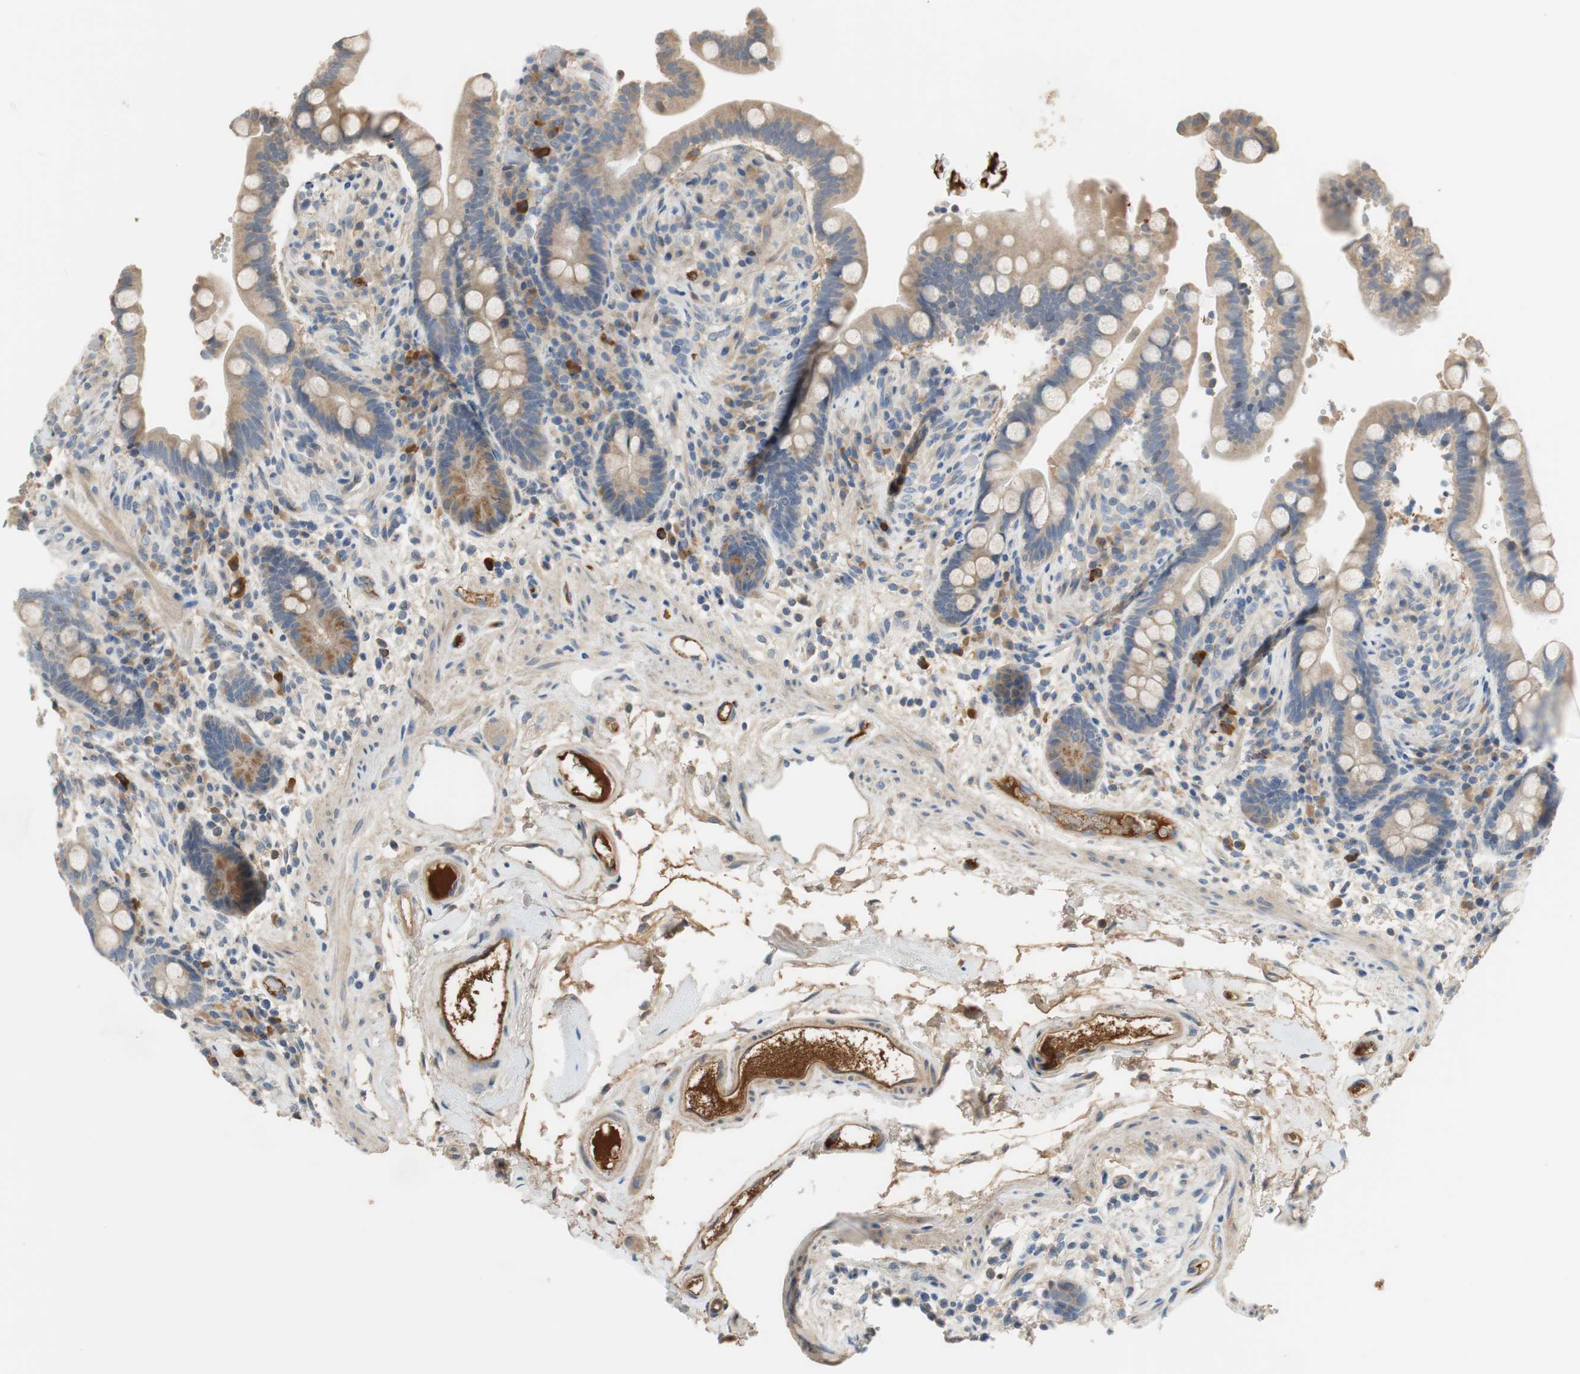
{"staining": {"intensity": "moderate", "quantity": ">75%", "location": "cytoplasmic/membranous"}, "tissue": "colon", "cell_type": "Endothelial cells", "image_type": "normal", "snomed": [{"axis": "morphology", "description": "Normal tissue, NOS"}, {"axis": "topography", "description": "Colon"}], "caption": "High-magnification brightfield microscopy of benign colon stained with DAB (3,3'-diaminobenzidine) (brown) and counterstained with hematoxylin (blue). endothelial cells exhibit moderate cytoplasmic/membranous staining is appreciated in approximately>75% of cells.", "gene": "C4A", "patient": {"sex": "male", "age": 73}}